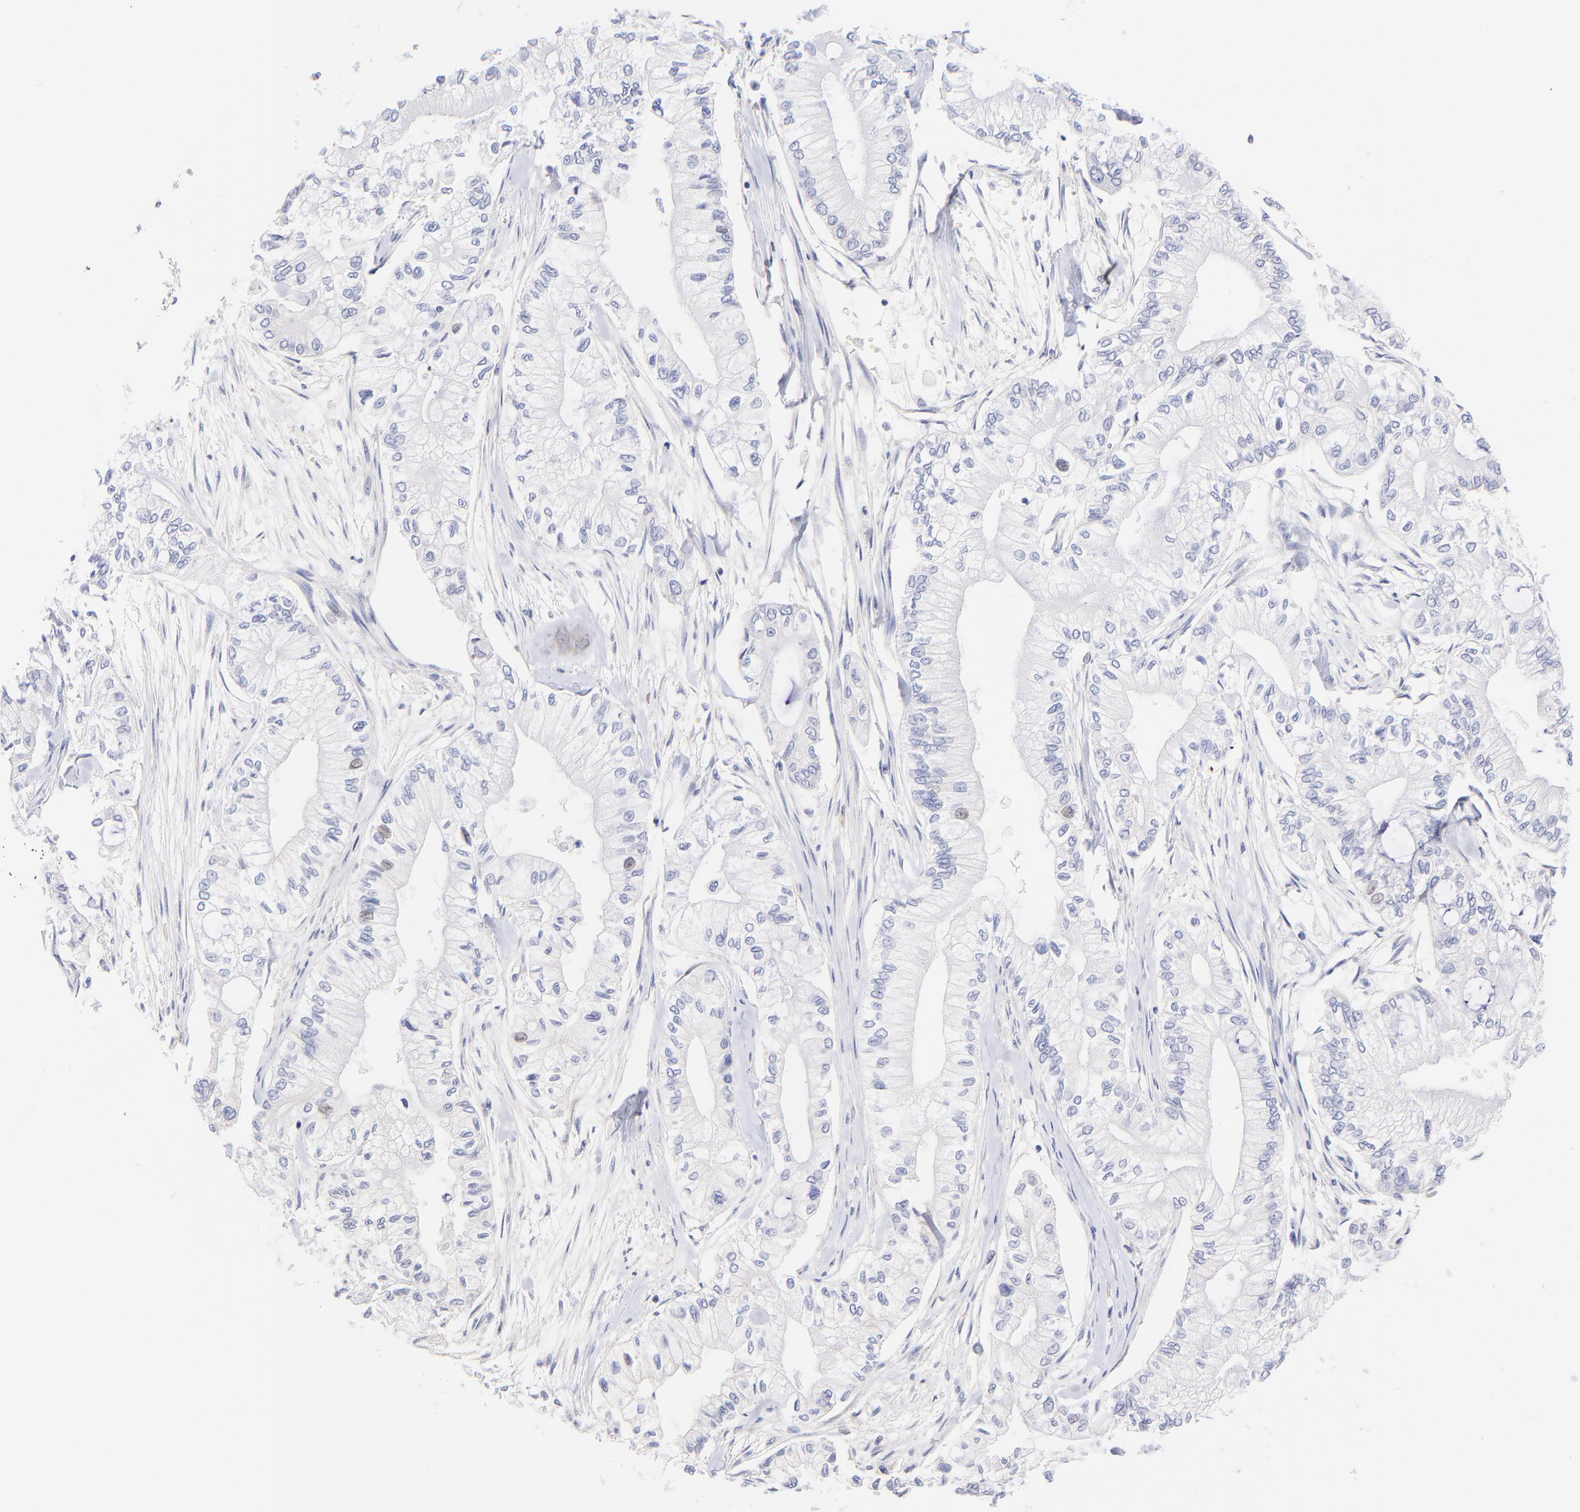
{"staining": {"intensity": "negative", "quantity": "none", "location": "none"}, "tissue": "pancreatic cancer", "cell_type": "Tumor cells", "image_type": "cancer", "snomed": [{"axis": "morphology", "description": "Adenocarcinoma, NOS"}, {"axis": "topography", "description": "Pancreas"}], "caption": "IHC micrograph of neoplastic tissue: human pancreatic cancer stained with DAB (3,3'-diaminobenzidine) reveals no significant protein expression in tumor cells.", "gene": "RAB3A", "patient": {"sex": "male", "age": 79}}